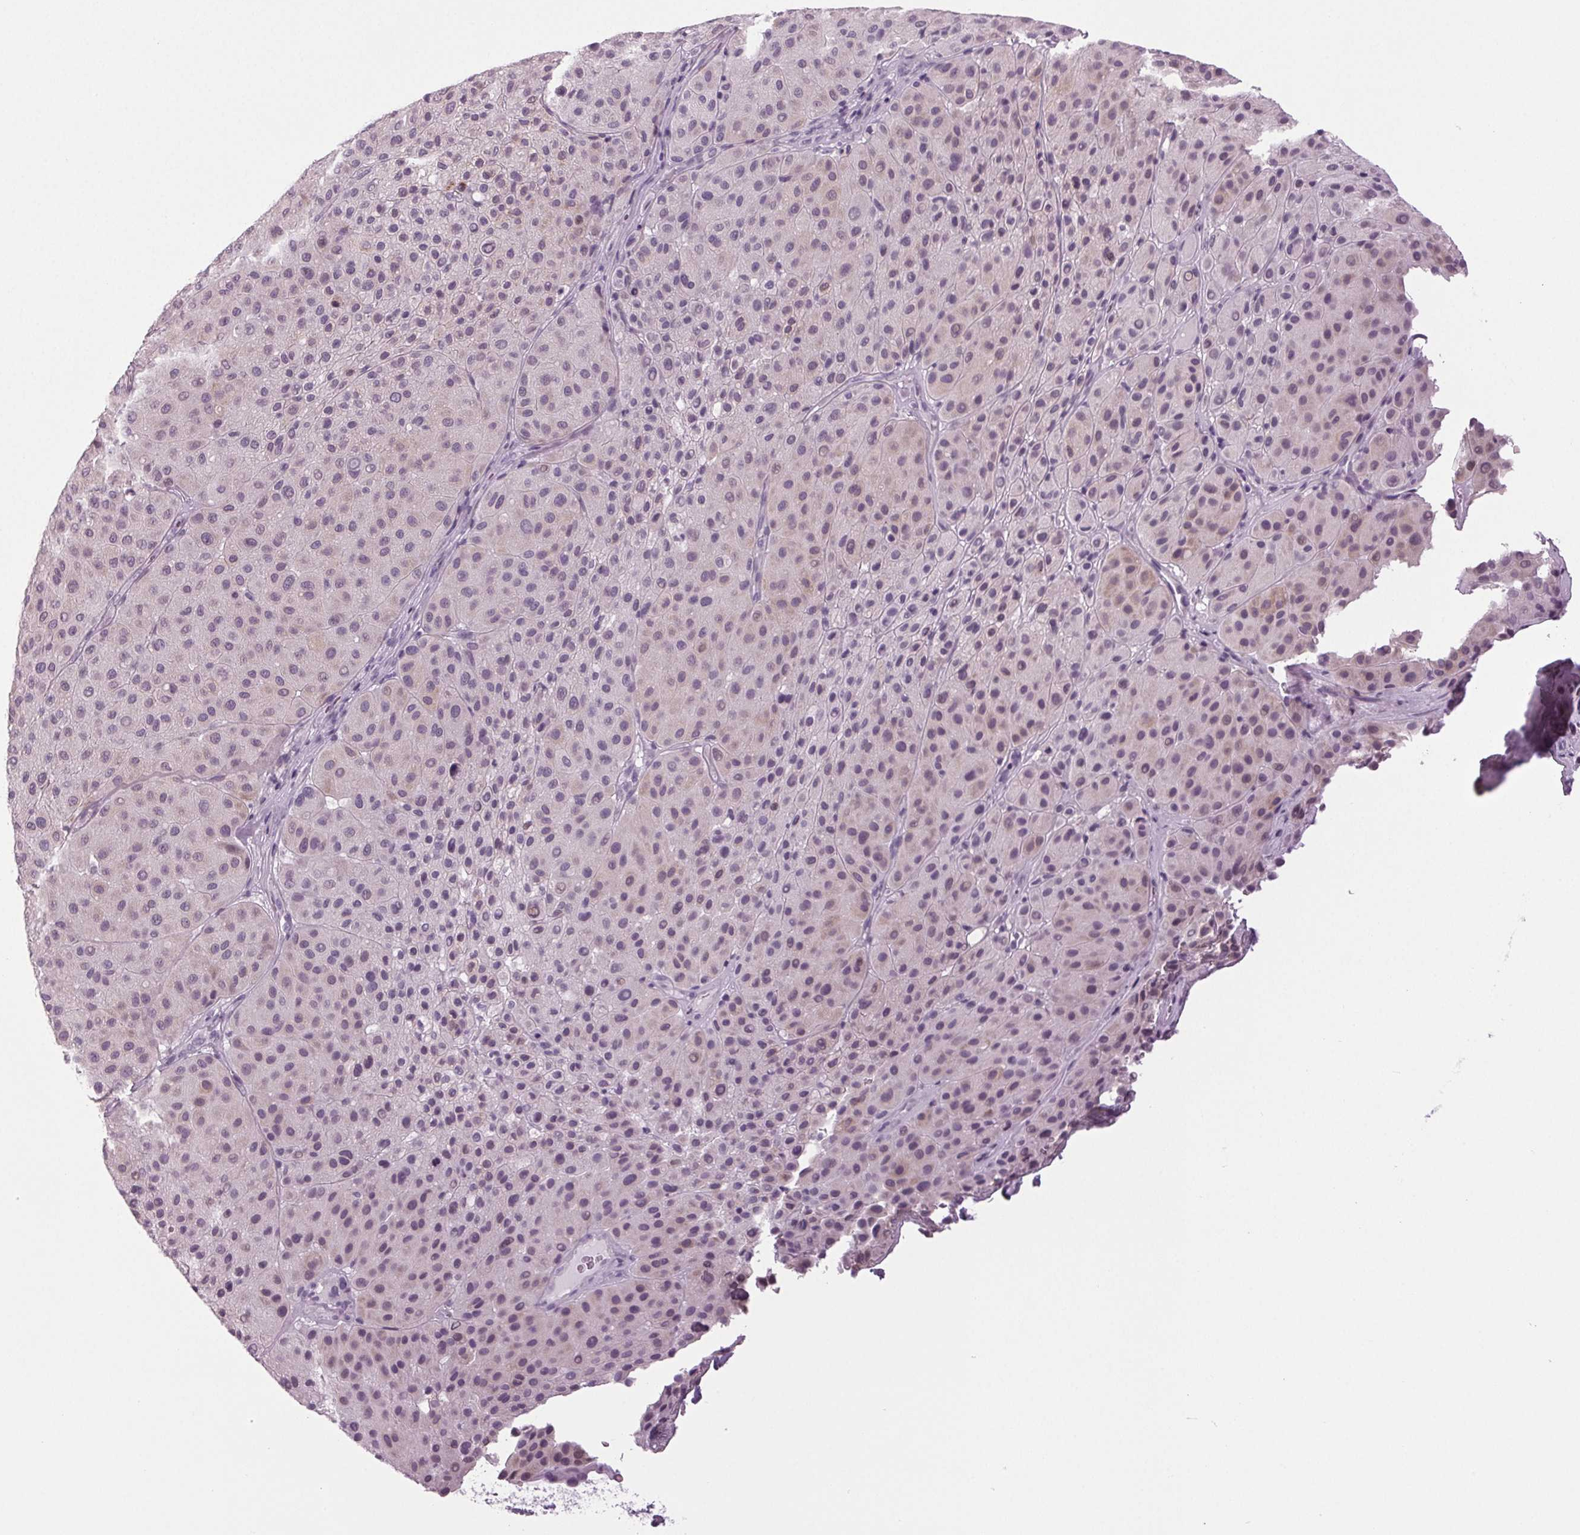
{"staining": {"intensity": "negative", "quantity": "none", "location": "none"}, "tissue": "melanoma", "cell_type": "Tumor cells", "image_type": "cancer", "snomed": [{"axis": "morphology", "description": "Malignant melanoma, Metastatic site"}, {"axis": "topography", "description": "Smooth muscle"}], "caption": "Tumor cells are negative for brown protein staining in malignant melanoma (metastatic site).", "gene": "DNAH12", "patient": {"sex": "male", "age": 41}}